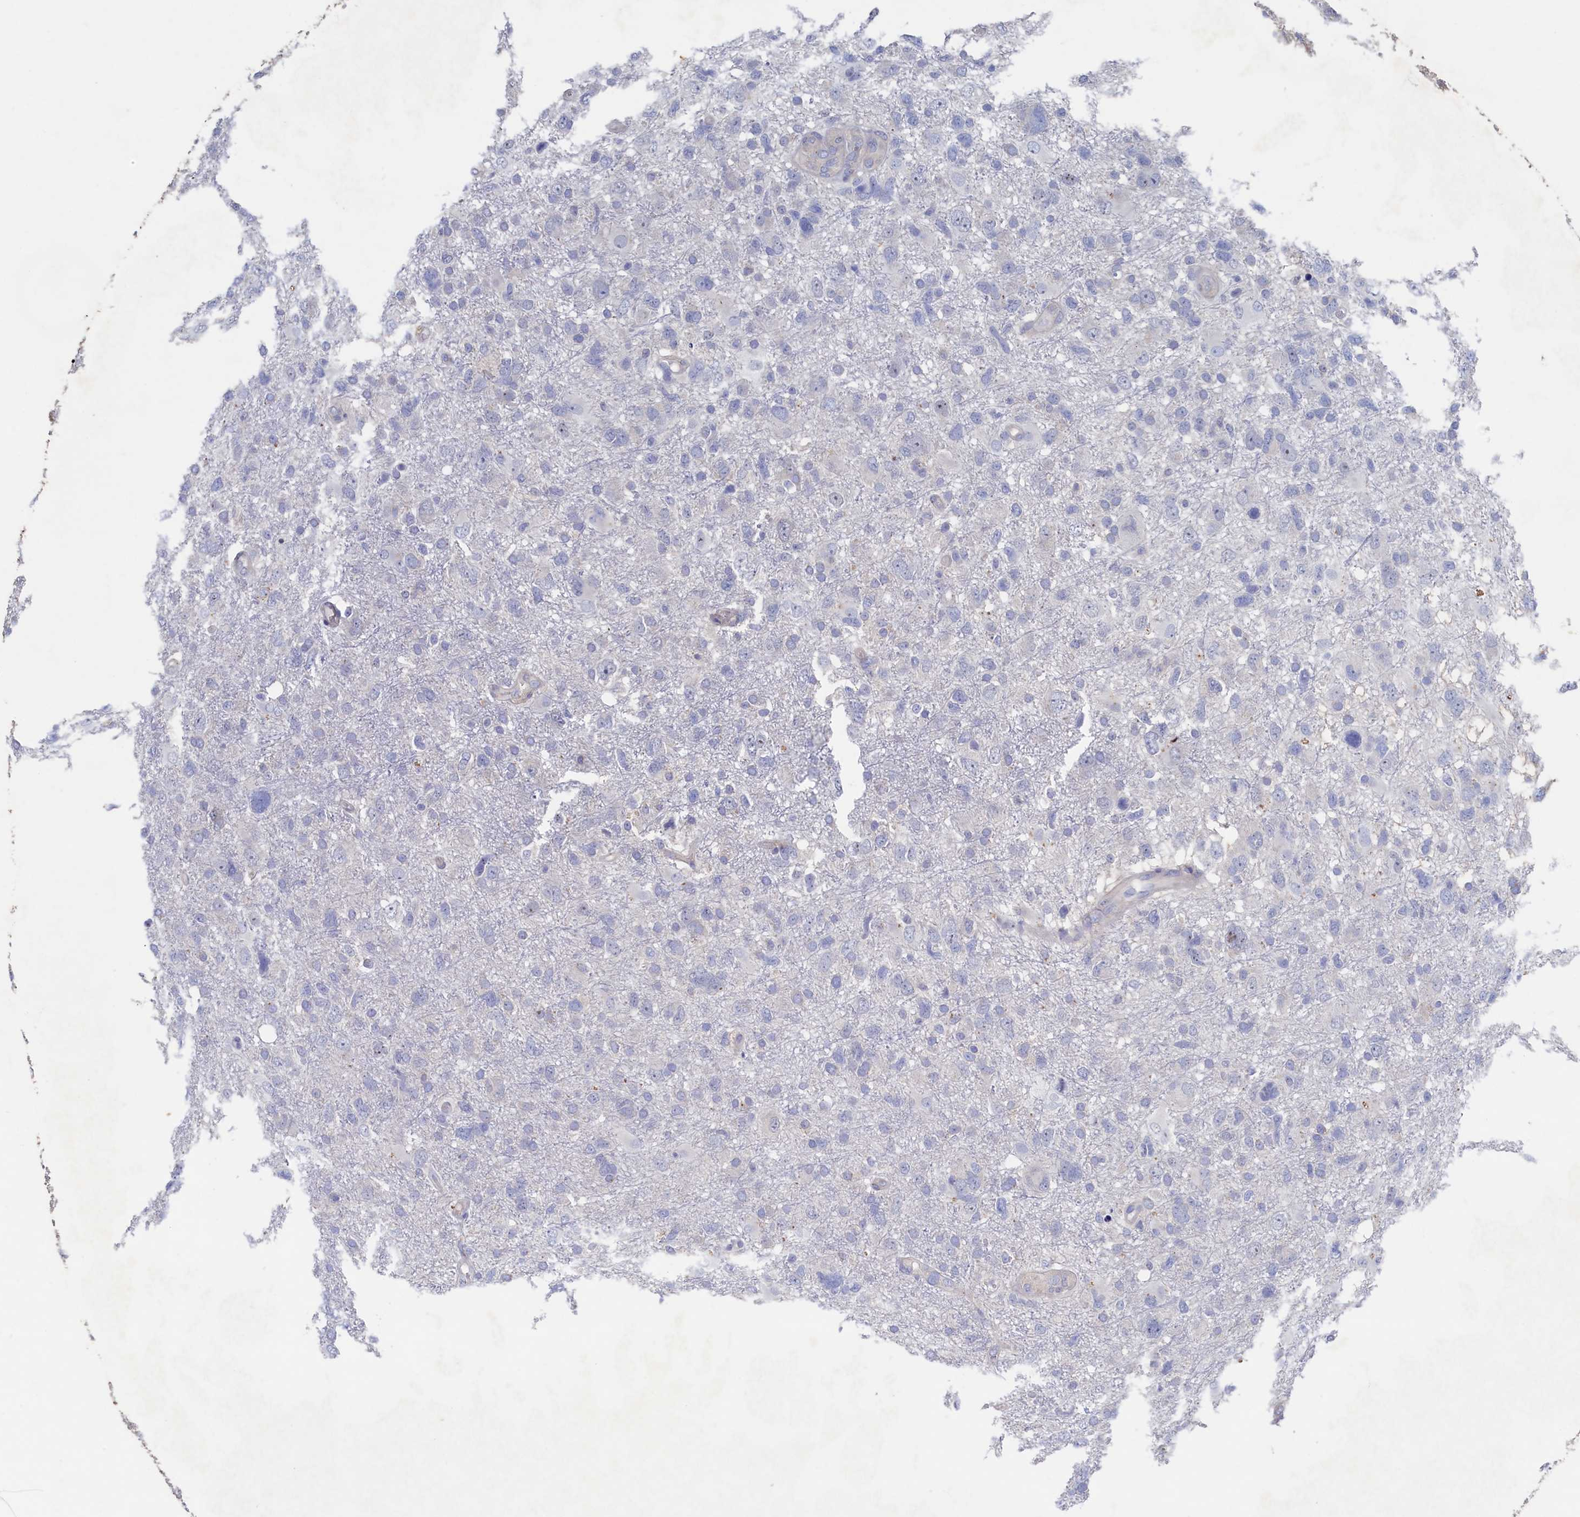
{"staining": {"intensity": "negative", "quantity": "none", "location": "none"}, "tissue": "glioma", "cell_type": "Tumor cells", "image_type": "cancer", "snomed": [{"axis": "morphology", "description": "Glioma, malignant, High grade"}, {"axis": "topography", "description": "Brain"}], "caption": "Tumor cells show no significant protein expression in malignant high-grade glioma.", "gene": "CBLIF", "patient": {"sex": "male", "age": 61}}